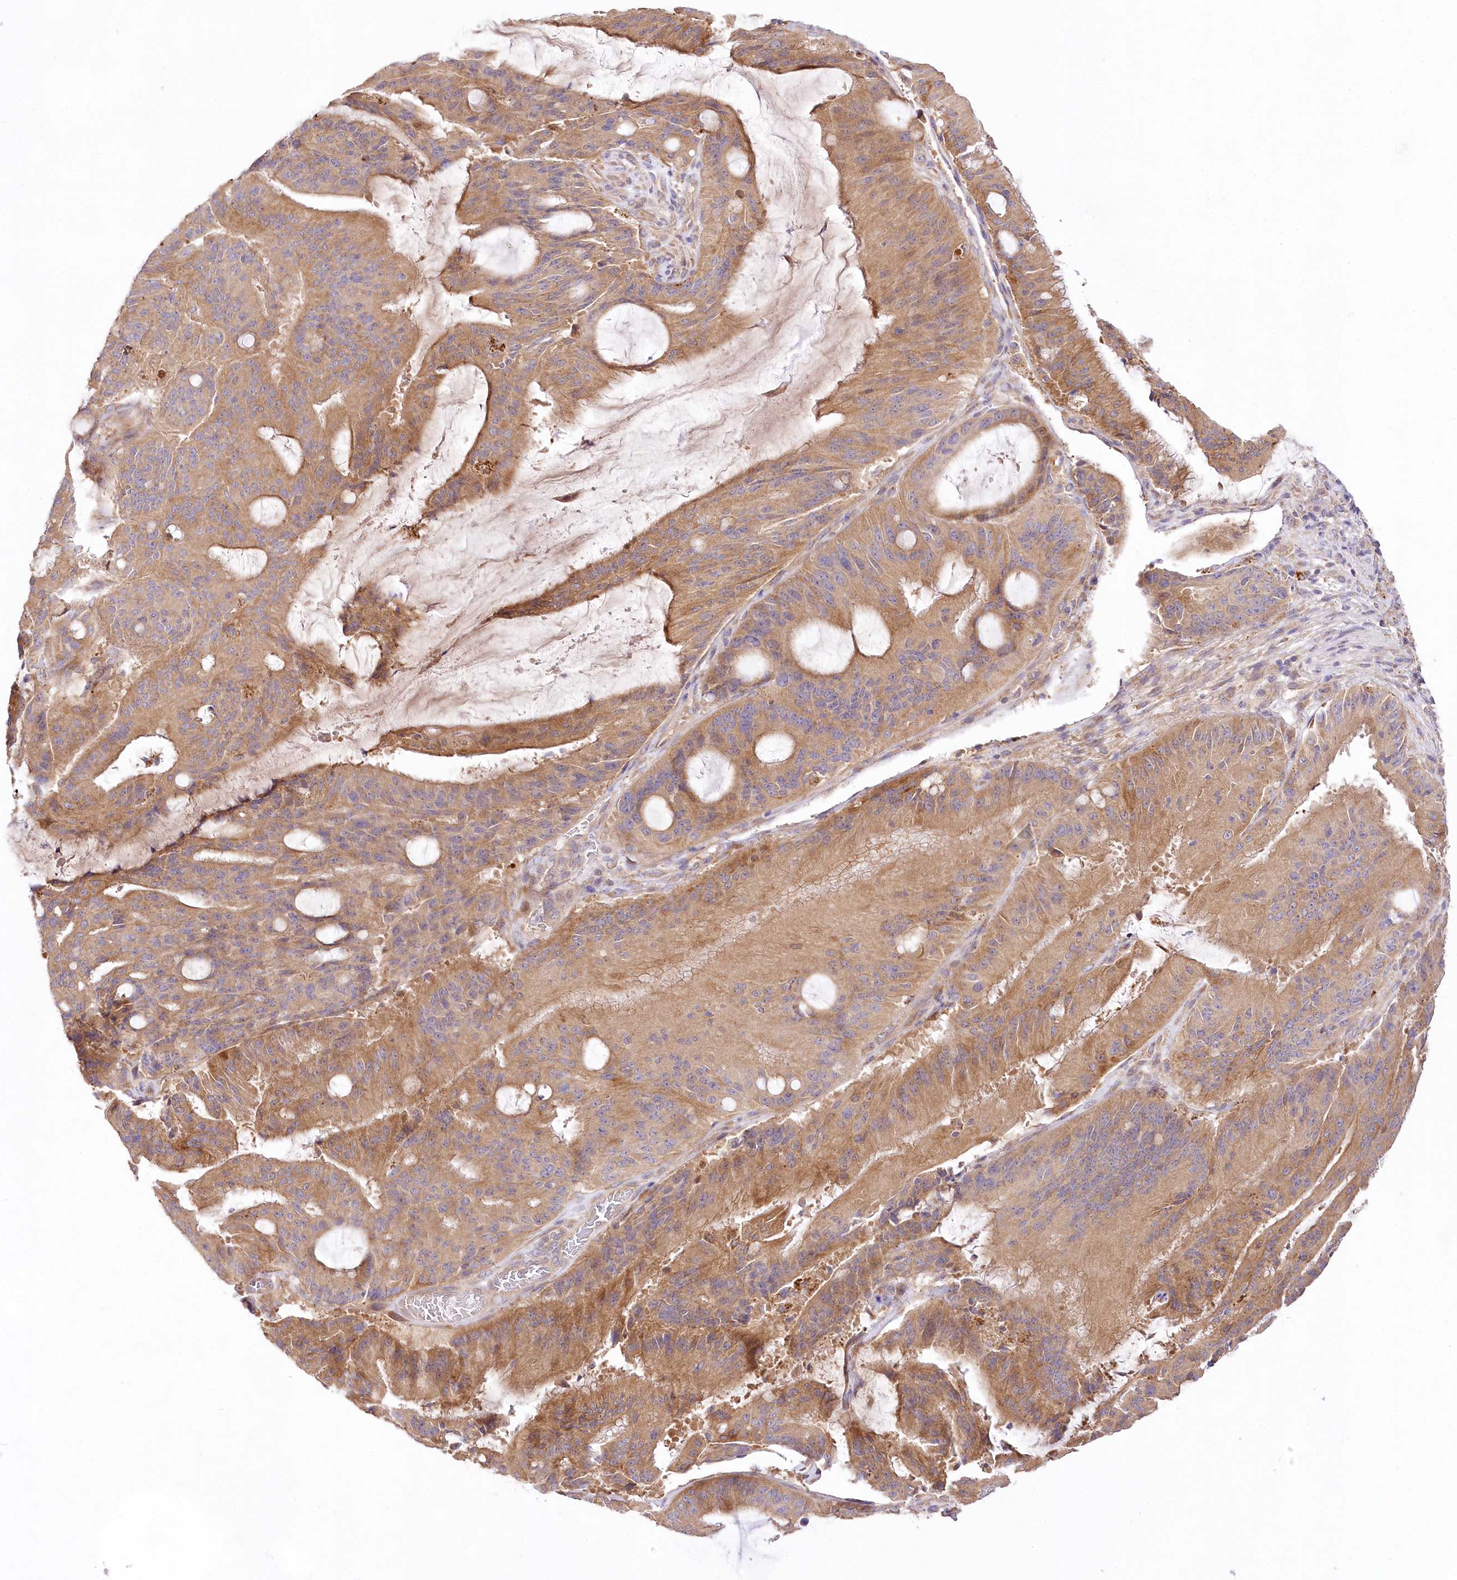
{"staining": {"intensity": "moderate", "quantity": ">75%", "location": "cytoplasmic/membranous"}, "tissue": "liver cancer", "cell_type": "Tumor cells", "image_type": "cancer", "snomed": [{"axis": "morphology", "description": "Normal tissue, NOS"}, {"axis": "morphology", "description": "Cholangiocarcinoma"}, {"axis": "topography", "description": "Liver"}, {"axis": "topography", "description": "Peripheral nerve tissue"}], "caption": "Protein expression analysis of liver cholangiocarcinoma exhibits moderate cytoplasmic/membranous staining in about >75% of tumor cells.", "gene": "PYROXD1", "patient": {"sex": "female", "age": 73}}